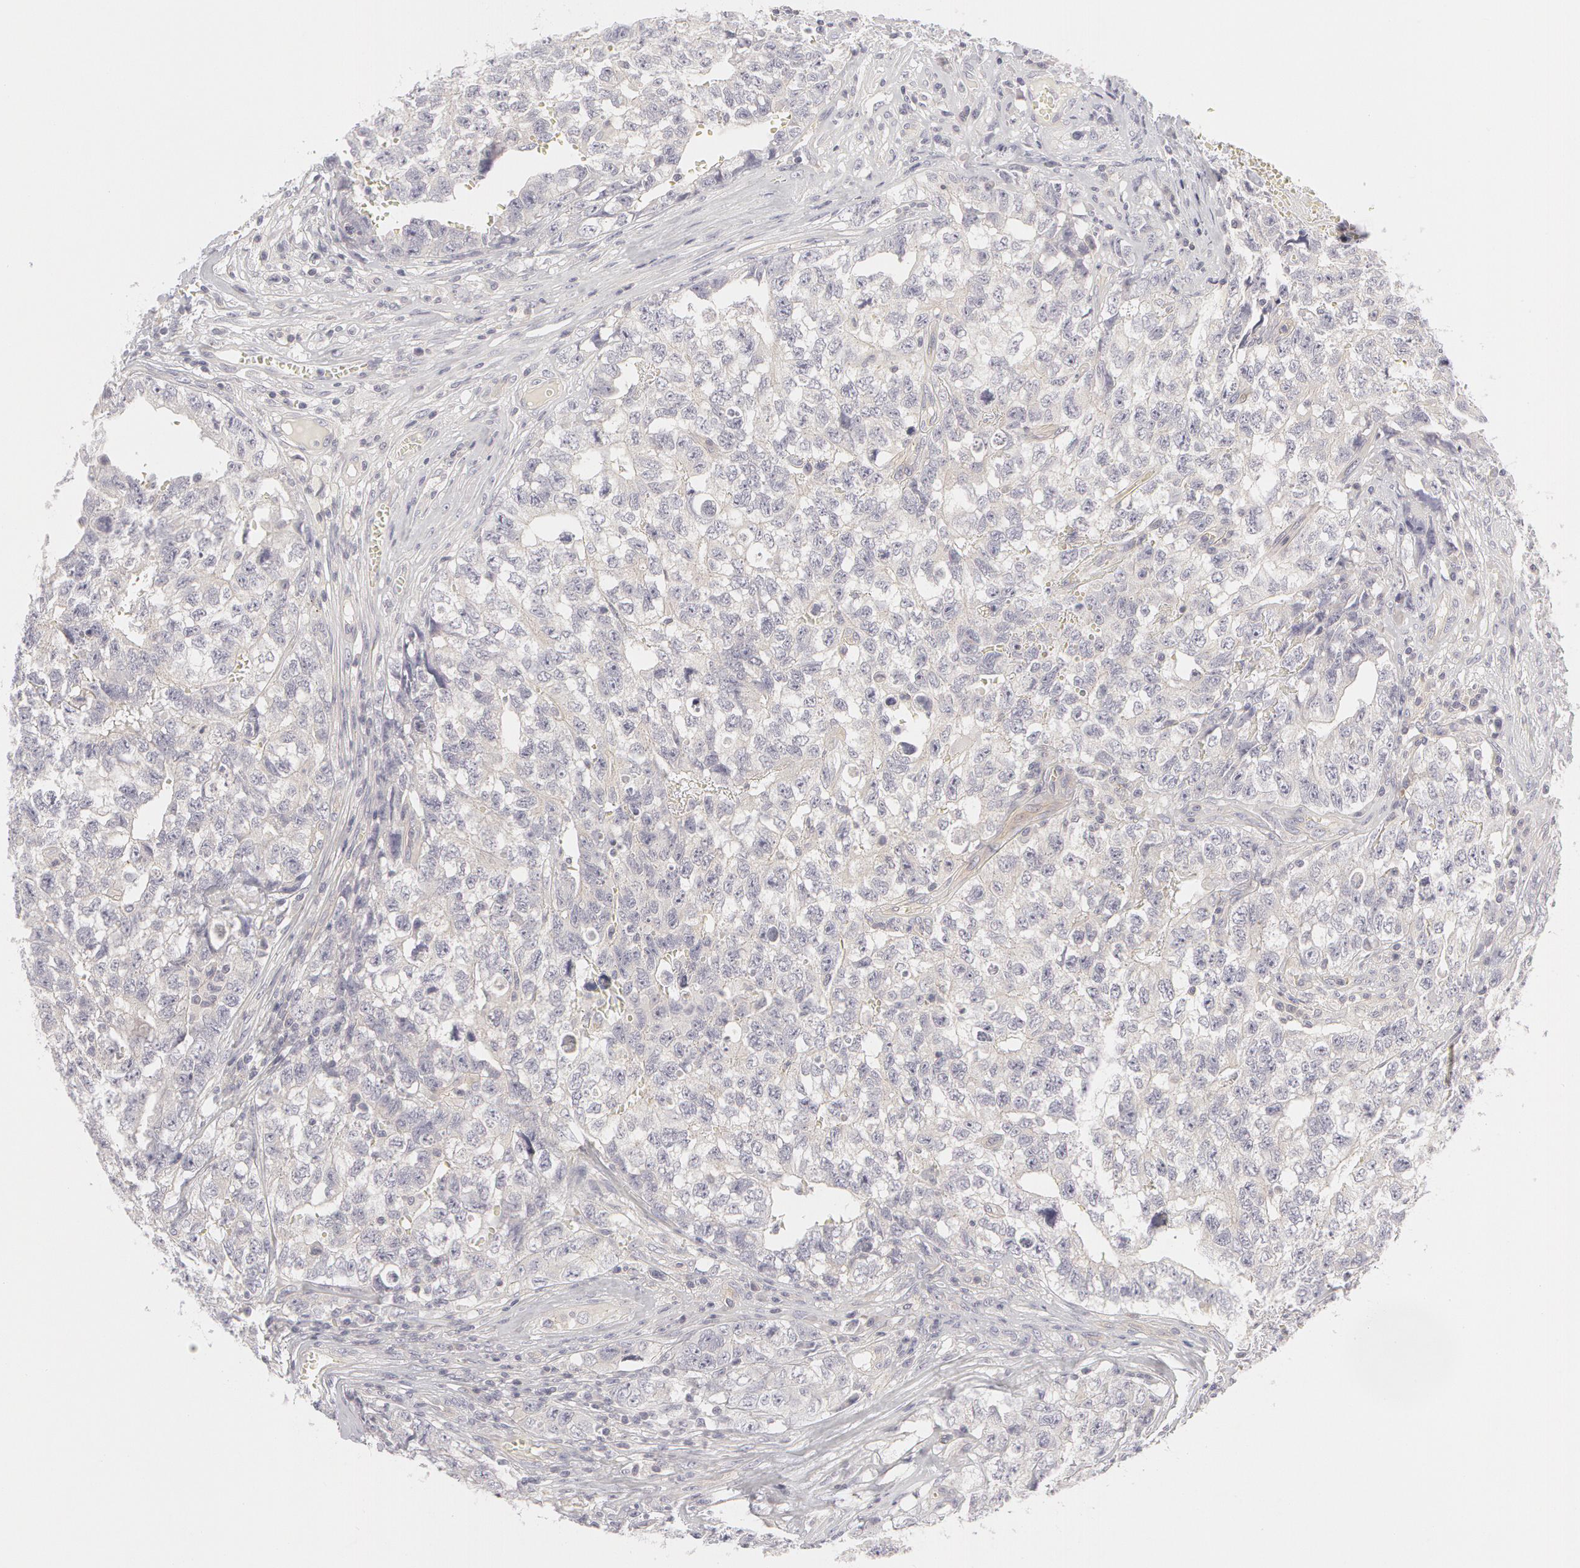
{"staining": {"intensity": "negative", "quantity": "none", "location": "none"}, "tissue": "testis cancer", "cell_type": "Tumor cells", "image_type": "cancer", "snomed": [{"axis": "morphology", "description": "Carcinoma, Embryonal, NOS"}, {"axis": "topography", "description": "Testis"}], "caption": "The photomicrograph shows no staining of tumor cells in testis embryonal carcinoma. (Brightfield microscopy of DAB immunohistochemistry at high magnification).", "gene": "ABCB1", "patient": {"sex": "male", "age": 31}}